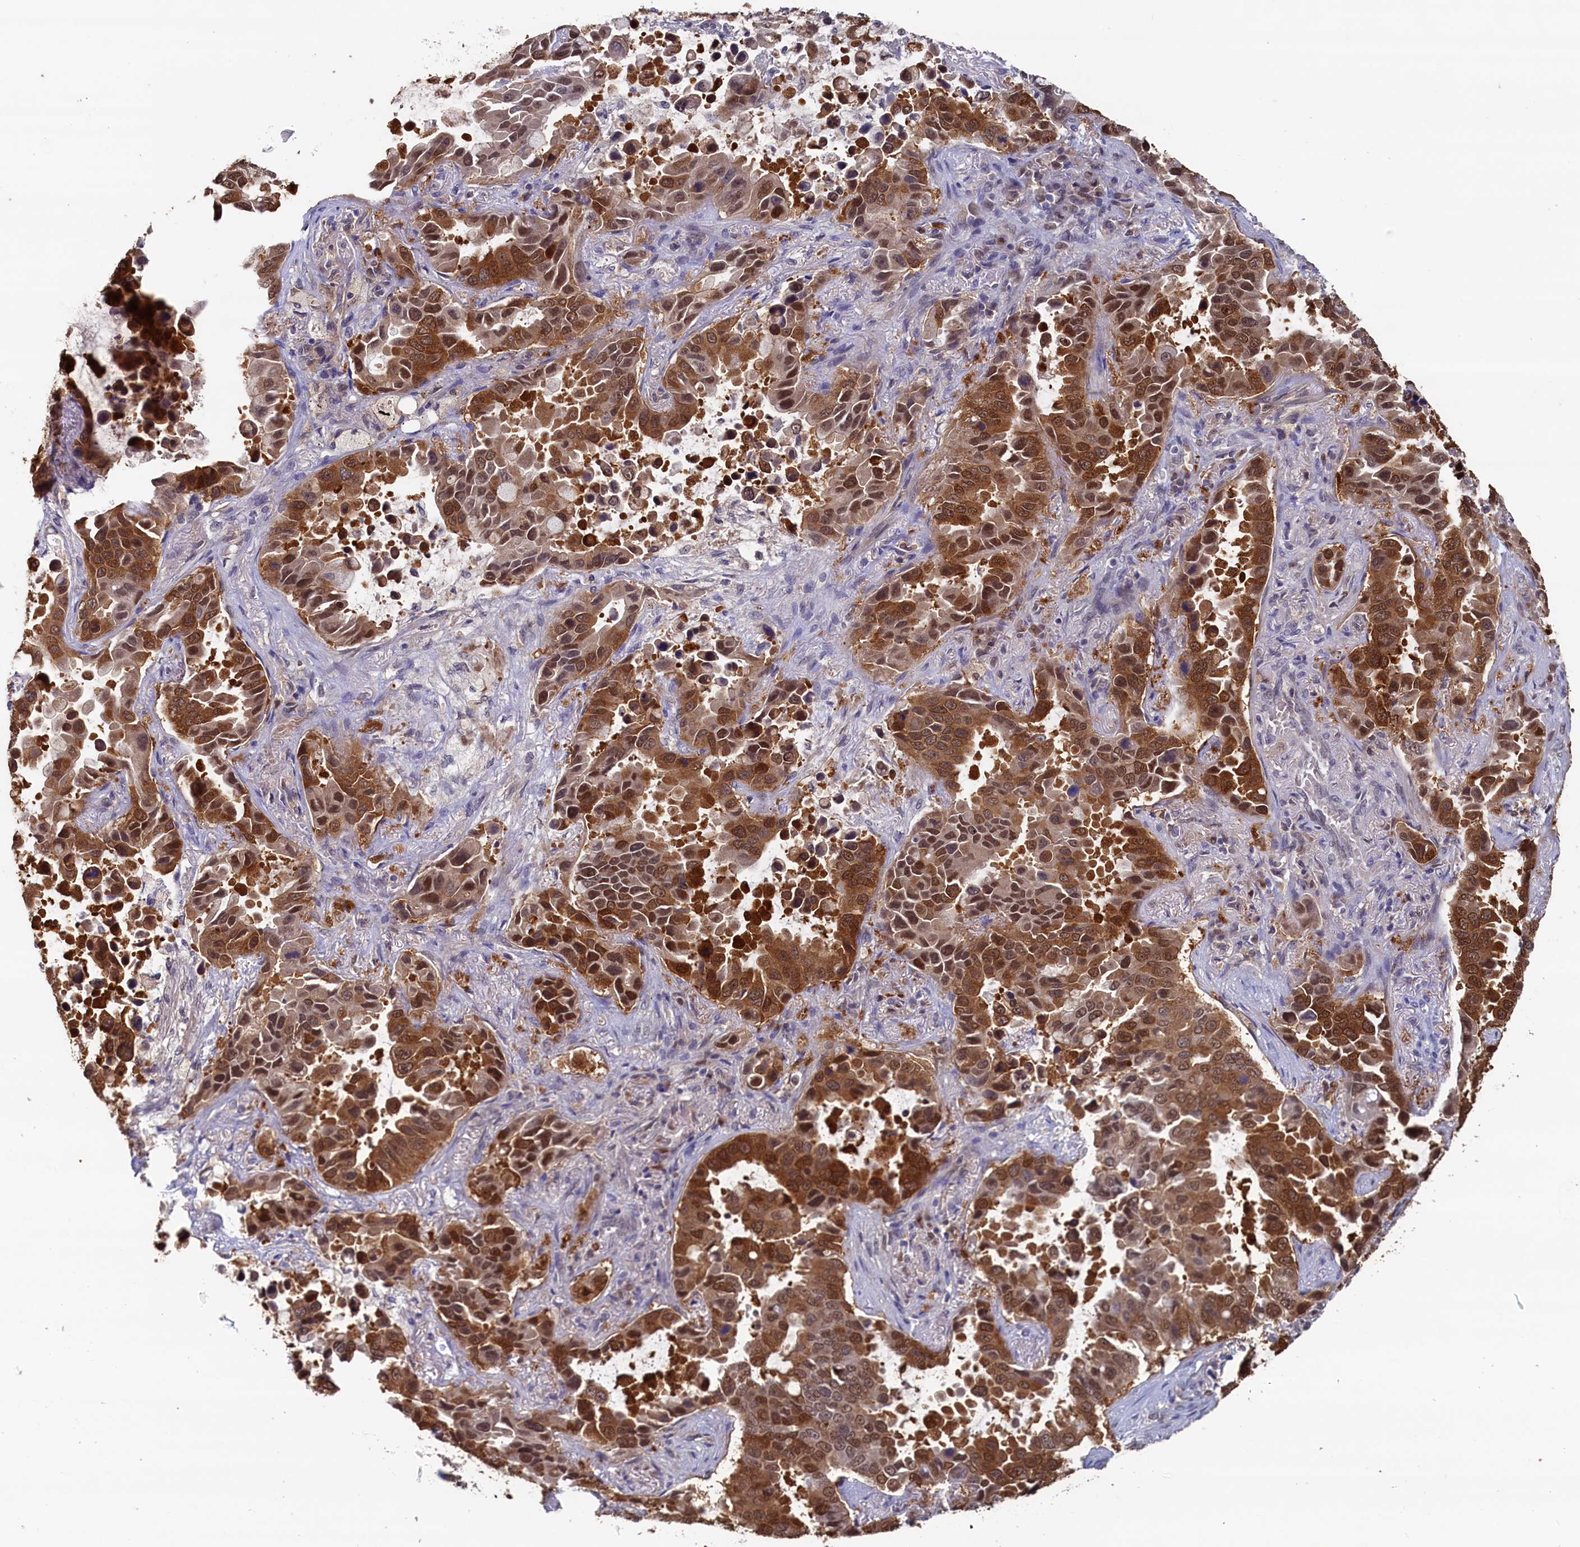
{"staining": {"intensity": "strong", "quantity": "25%-75%", "location": "cytoplasmic/membranous,nuclear"}, "tissue": "lung cancer", "cell_type": "Tumor cells", "image_type": "cancer", "snomed": [{"axis": "morphology", "description": "Adenocarcinoma, NOS"}, {"axis": "topography", "description": "Lung"}], "caption": "Immunohistochemistry (IHC) micrograph of neoplastic tissue: human lung cancer (adenocarcinoma) stained using immunohistochemistry demonstrates high levels of strong protein expression localized specifically in the cytoplasmic/membranous and nuclear of tumor cells, appearing as a cytoplasmic/membranous and nuclear brown color.", "gene": "AHCY", "patient": {"sex": "male", "age": 64}}